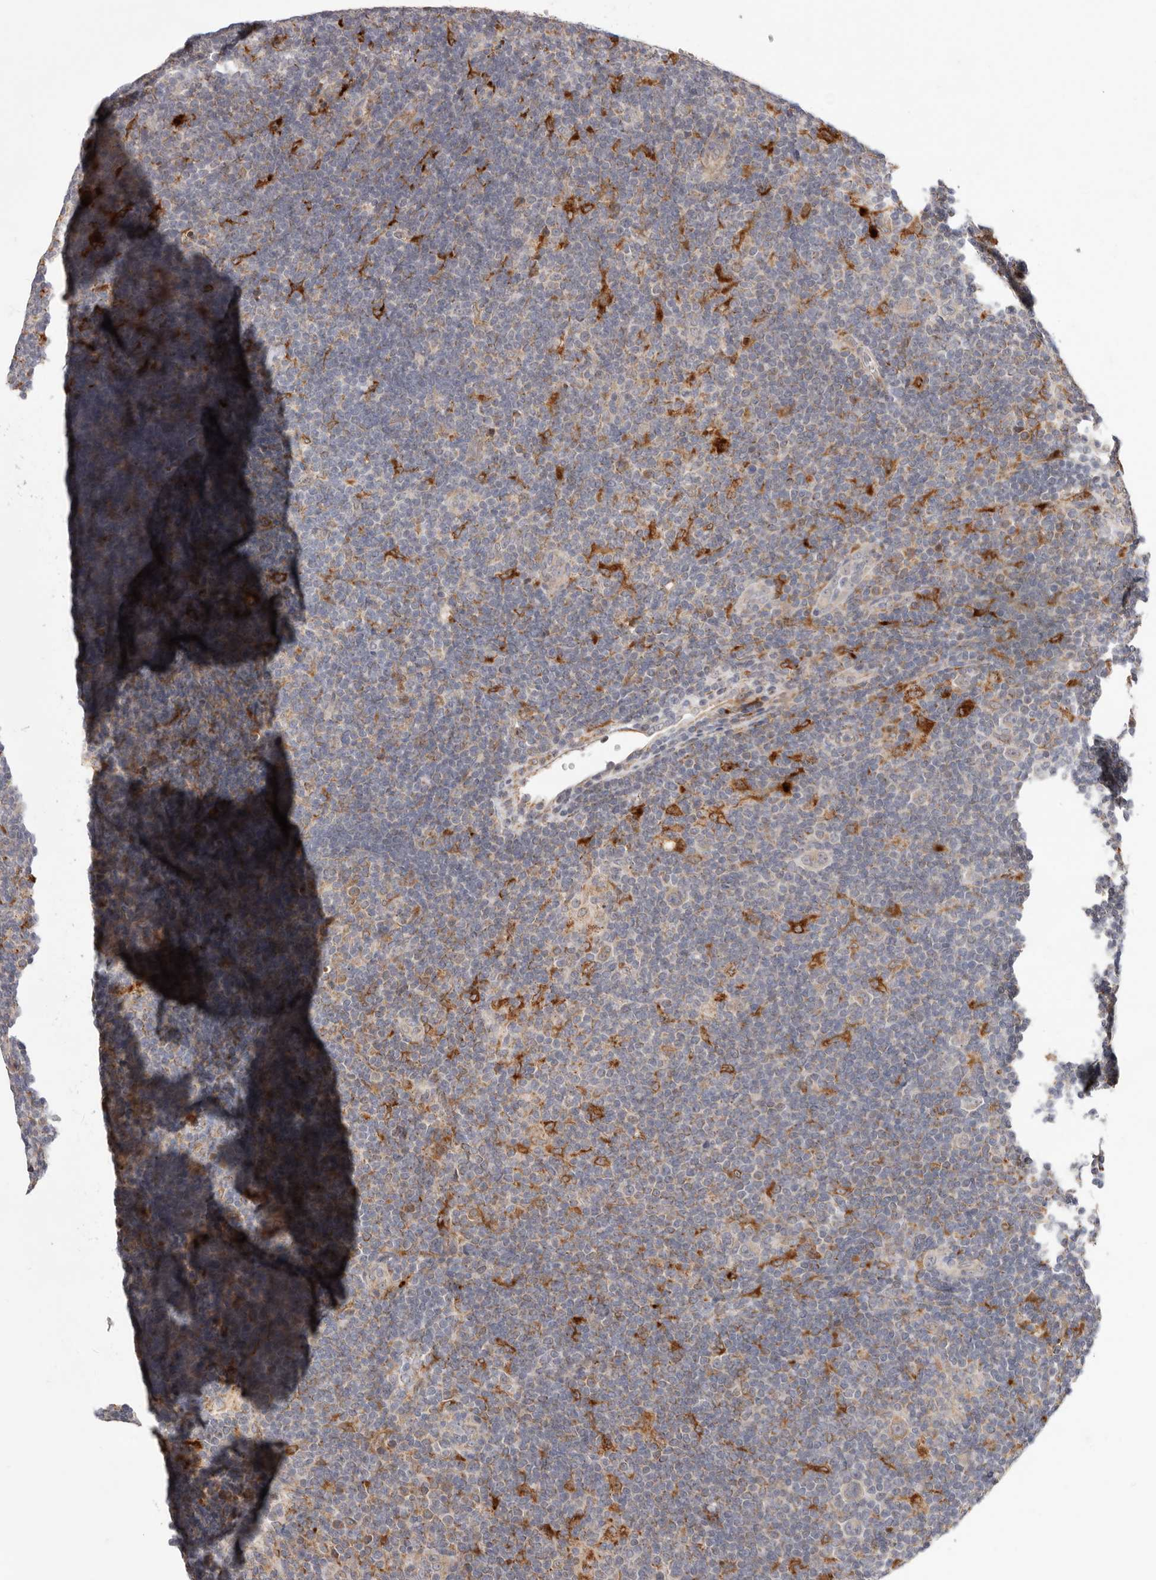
{"staining": {"intensity": "weak", "quantity": "<25%", "location": "cytoplasmic/membranous"}, "tissue": "lymphoma", "cell_type": "Tumor cells", "image_type": "cancer", "snomed": [{"axis": "morphology", "description": "Hodgkin's disease, NOS"}, {"axis": "topography", "description": "Lymph node"}], "caption": "Immunohistochemistry of lymphoma exhibits no expression in tumor cells.", "gene": "TOR3A", "patient": {"sex": "female", "age": 57}}